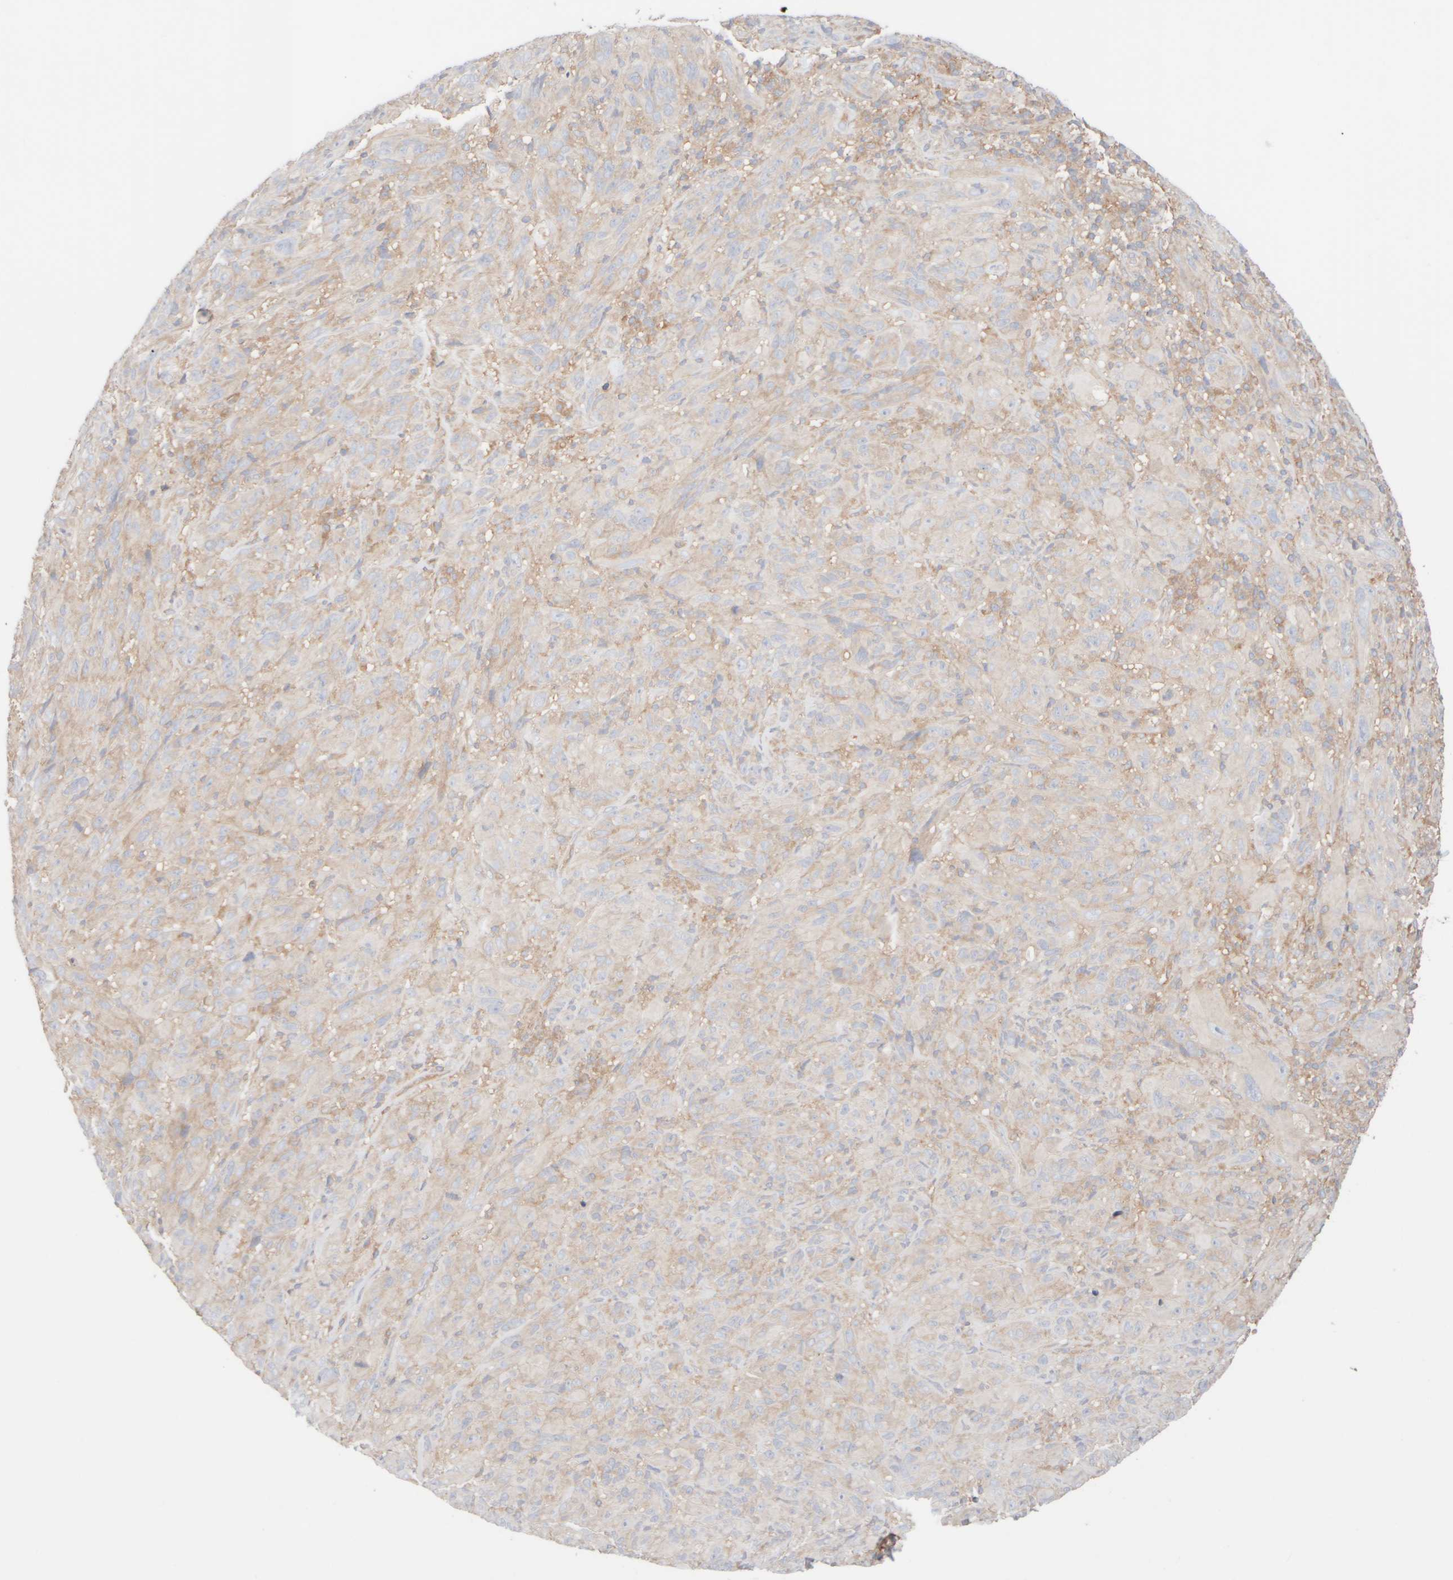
{"staining": {"intensity": "negative", "quantity": "none", "location": "none"}, "tissue": "melanoma", "cell_type": "Tumor cells", "image_type": "cancer", "snomed": [{"axis": "morphology", "description": "Malignant melanoma, NOS"}, {"axis": "topography", "description": "Skin of head"}], "caption": "An immunohistochemistry micrograph of melanoma is shown. There is no staining in tumor cells of melanoma. The staining is performed using DAB (3,3'-diaminobenzidine) brown chromogen with nuclei counter-stained in using hematoxylin.", "gene": "RABEP1", "patient": {"sex": "male", "age": 96}}